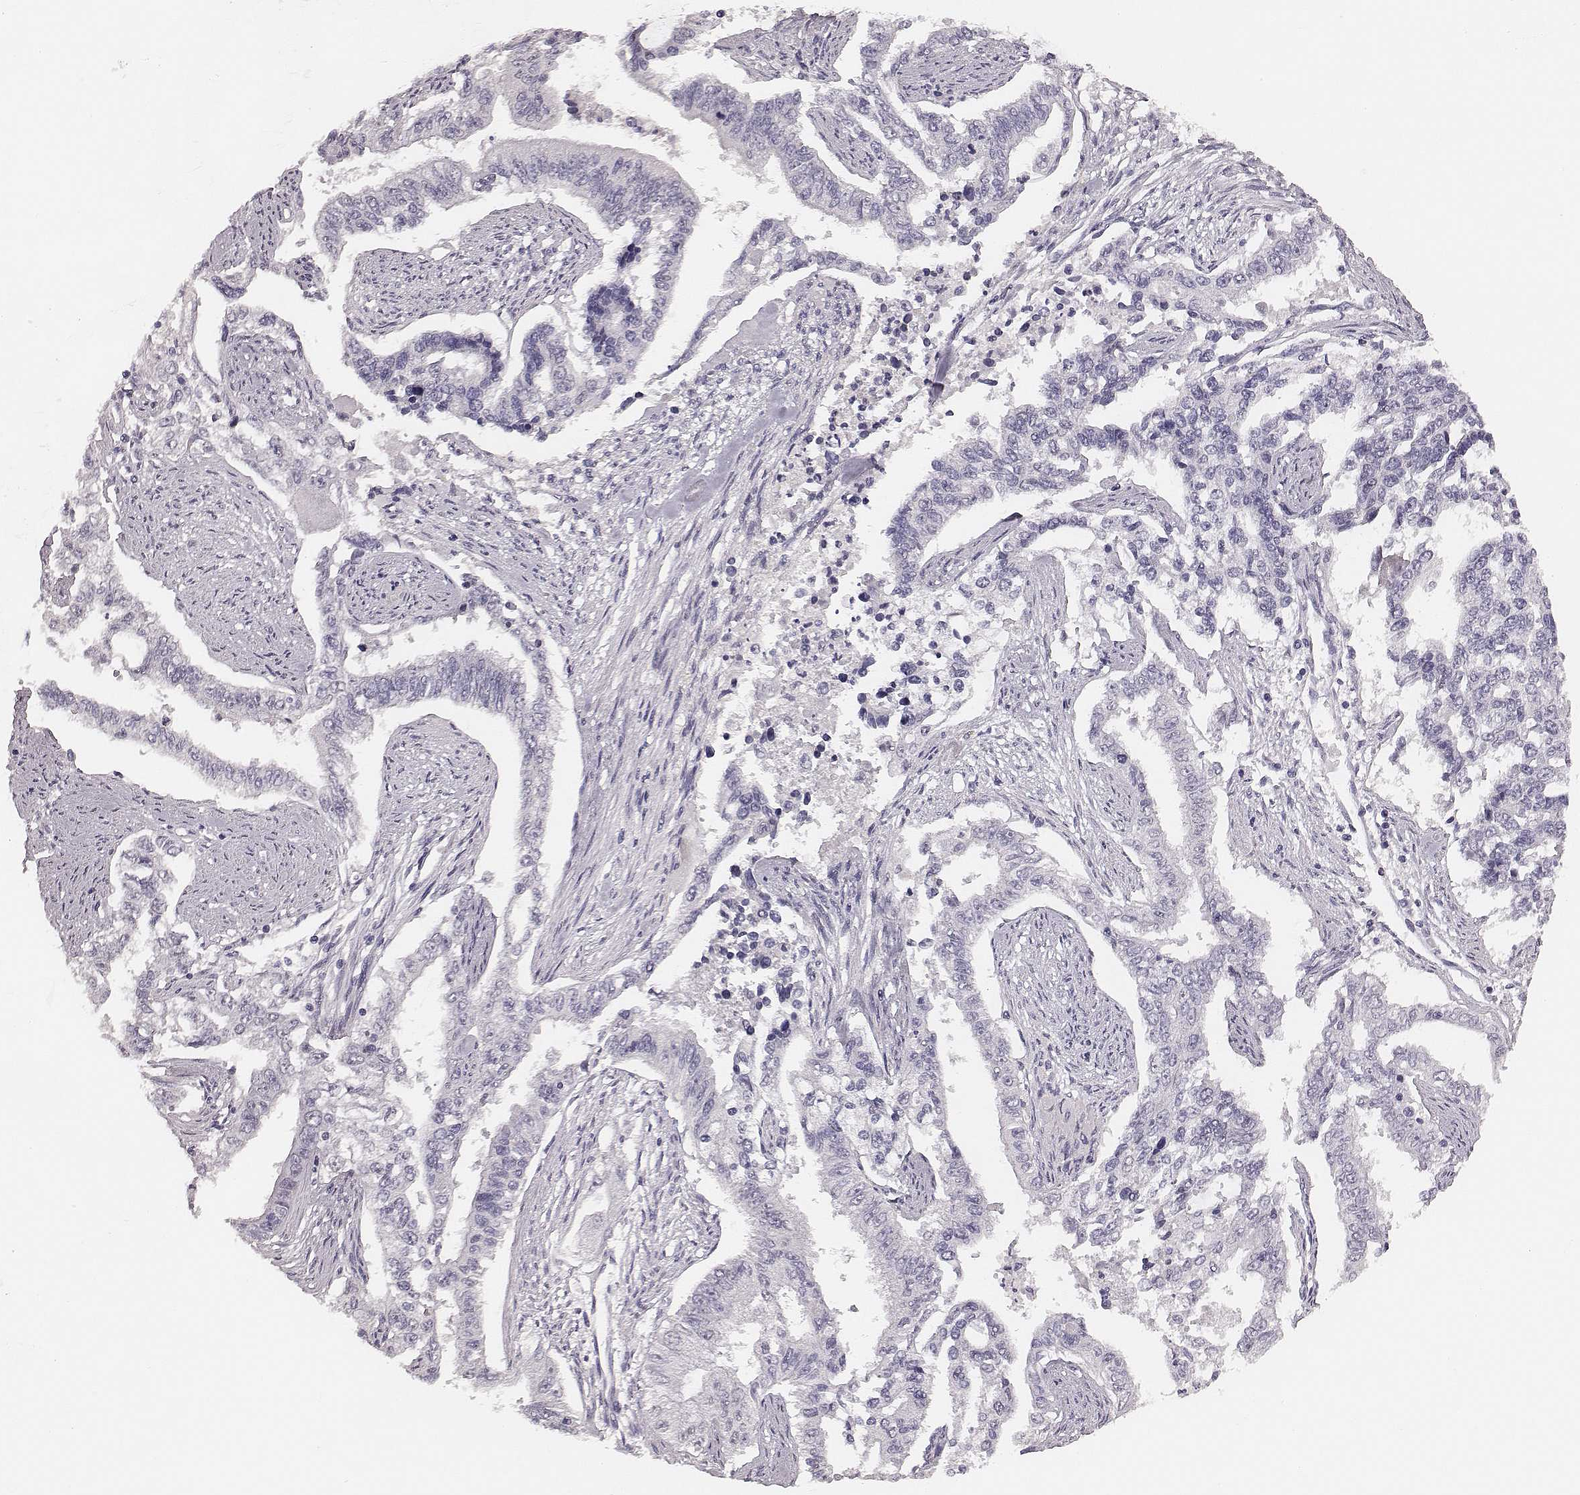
{"staining": {"intensity": "negative", "quantity": "none", "location": "none"}, "tissue": "endometrial cancer", "cell_type": "Tumor cells", "image_type": "cancer", "snomed": [{"axis": "morphology", "description": "Adenocarcinoma, NOS"}, {"axis": "topography", "description": "Uterus"}], "caption": "Adenocarcinoma (endometrial) was stained to show a protein in brown. There is no significant expression in tumor cells. Nuclei are stained in blue.", "gene": "CSHL1", "patient": {"sex": "female", "age": 59}}